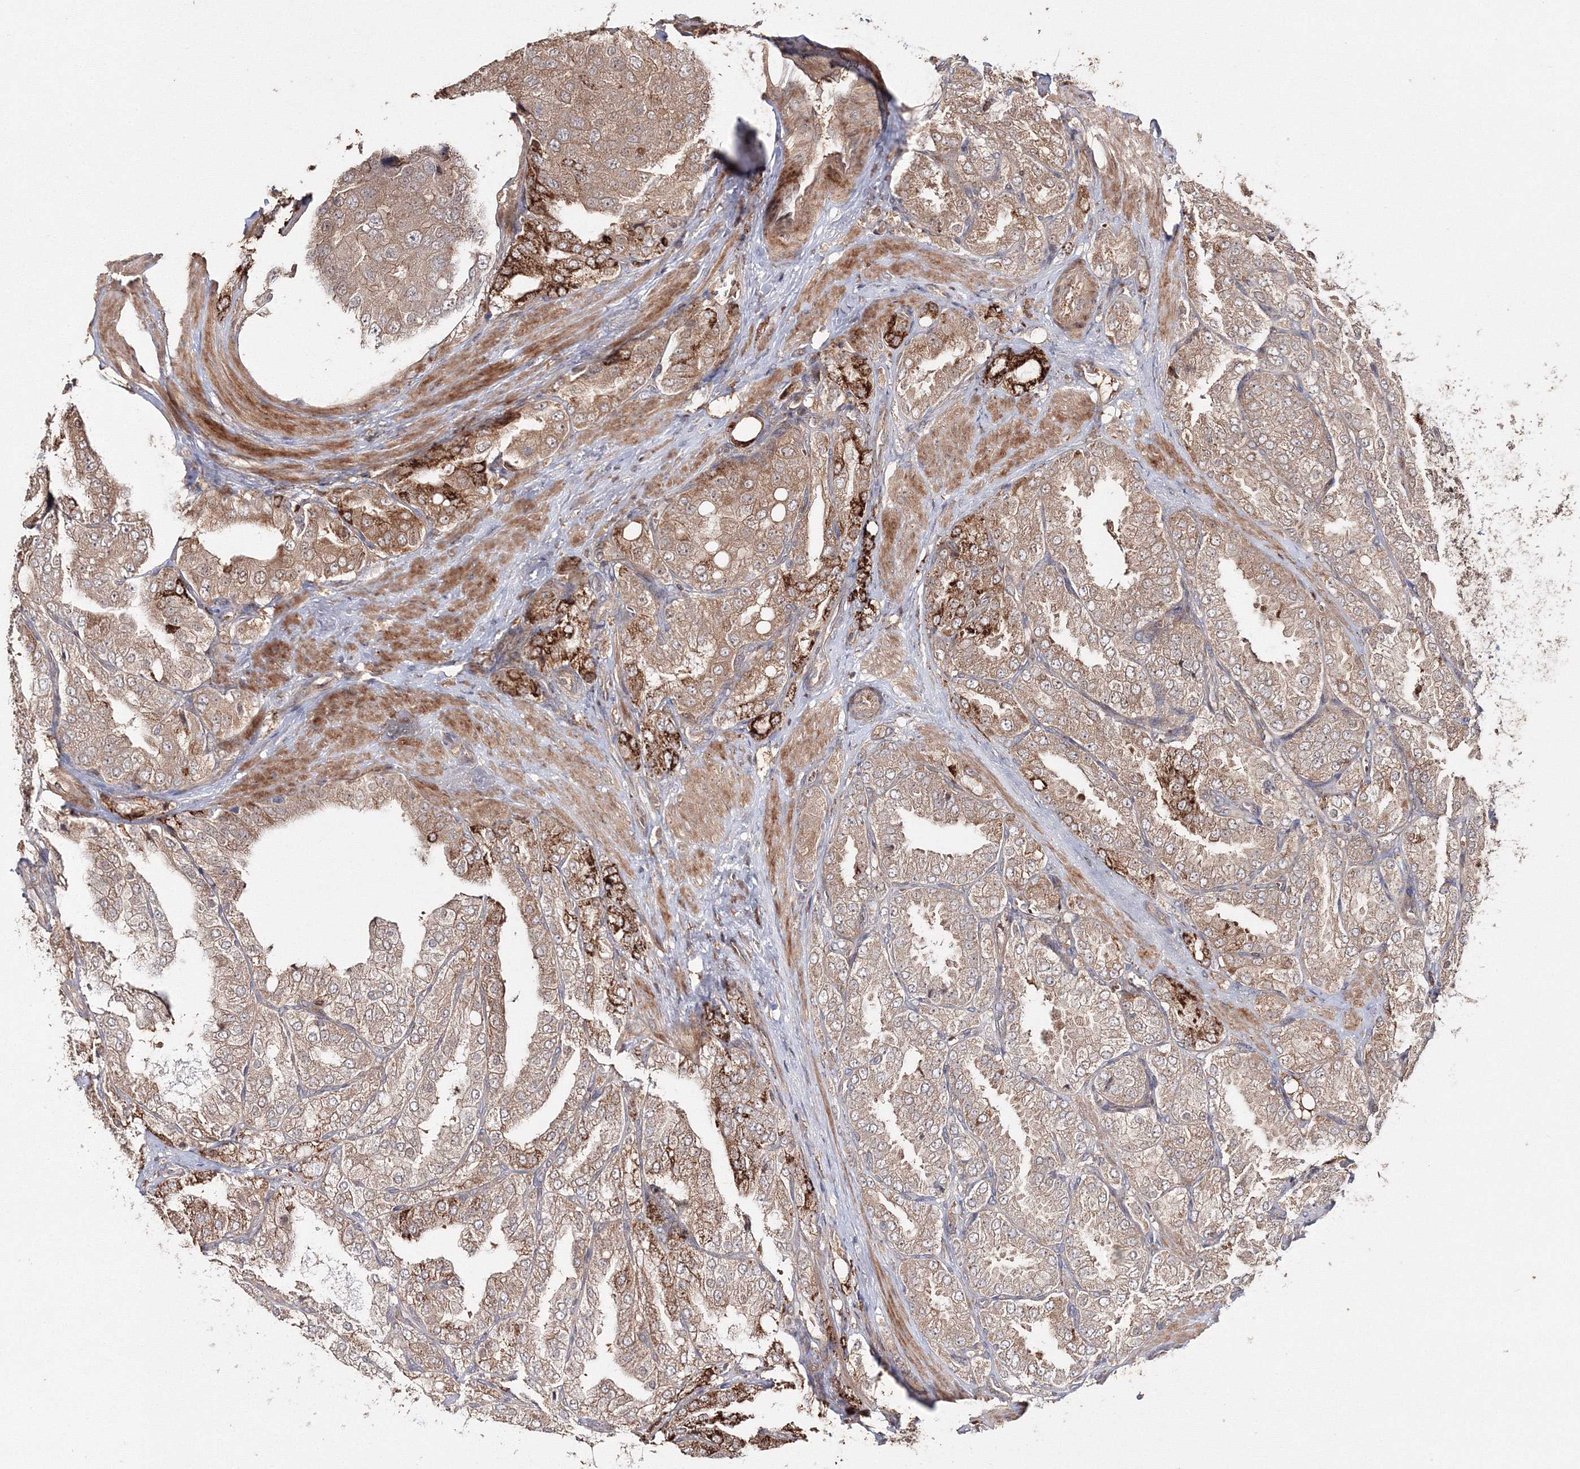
{"staining": {"intensity": "weak", "quantity": ">75%", "location": "cytoplasmic/membranous"}, "tissue": "prostate cancer", "cell_type": "Tumor cells", "image_type": "cancer", "snomed": [{"axis": "morphology", "description": "Adenocarcinoma, High grade"}, {"axis": "topography", "description": "Prostate"}], "caption": "Protein staining reveals weak cytoplasmic/membranous expression in about >75% of tumor cells in prostate cancer (high-grade adenocarcinoma). (Stains: DAB in brown, nuclei in blue, Microscopy: brightfield microscopy at high magnification).", "gene": "DDO", "patient": {"sex": "male", "age": 50}}